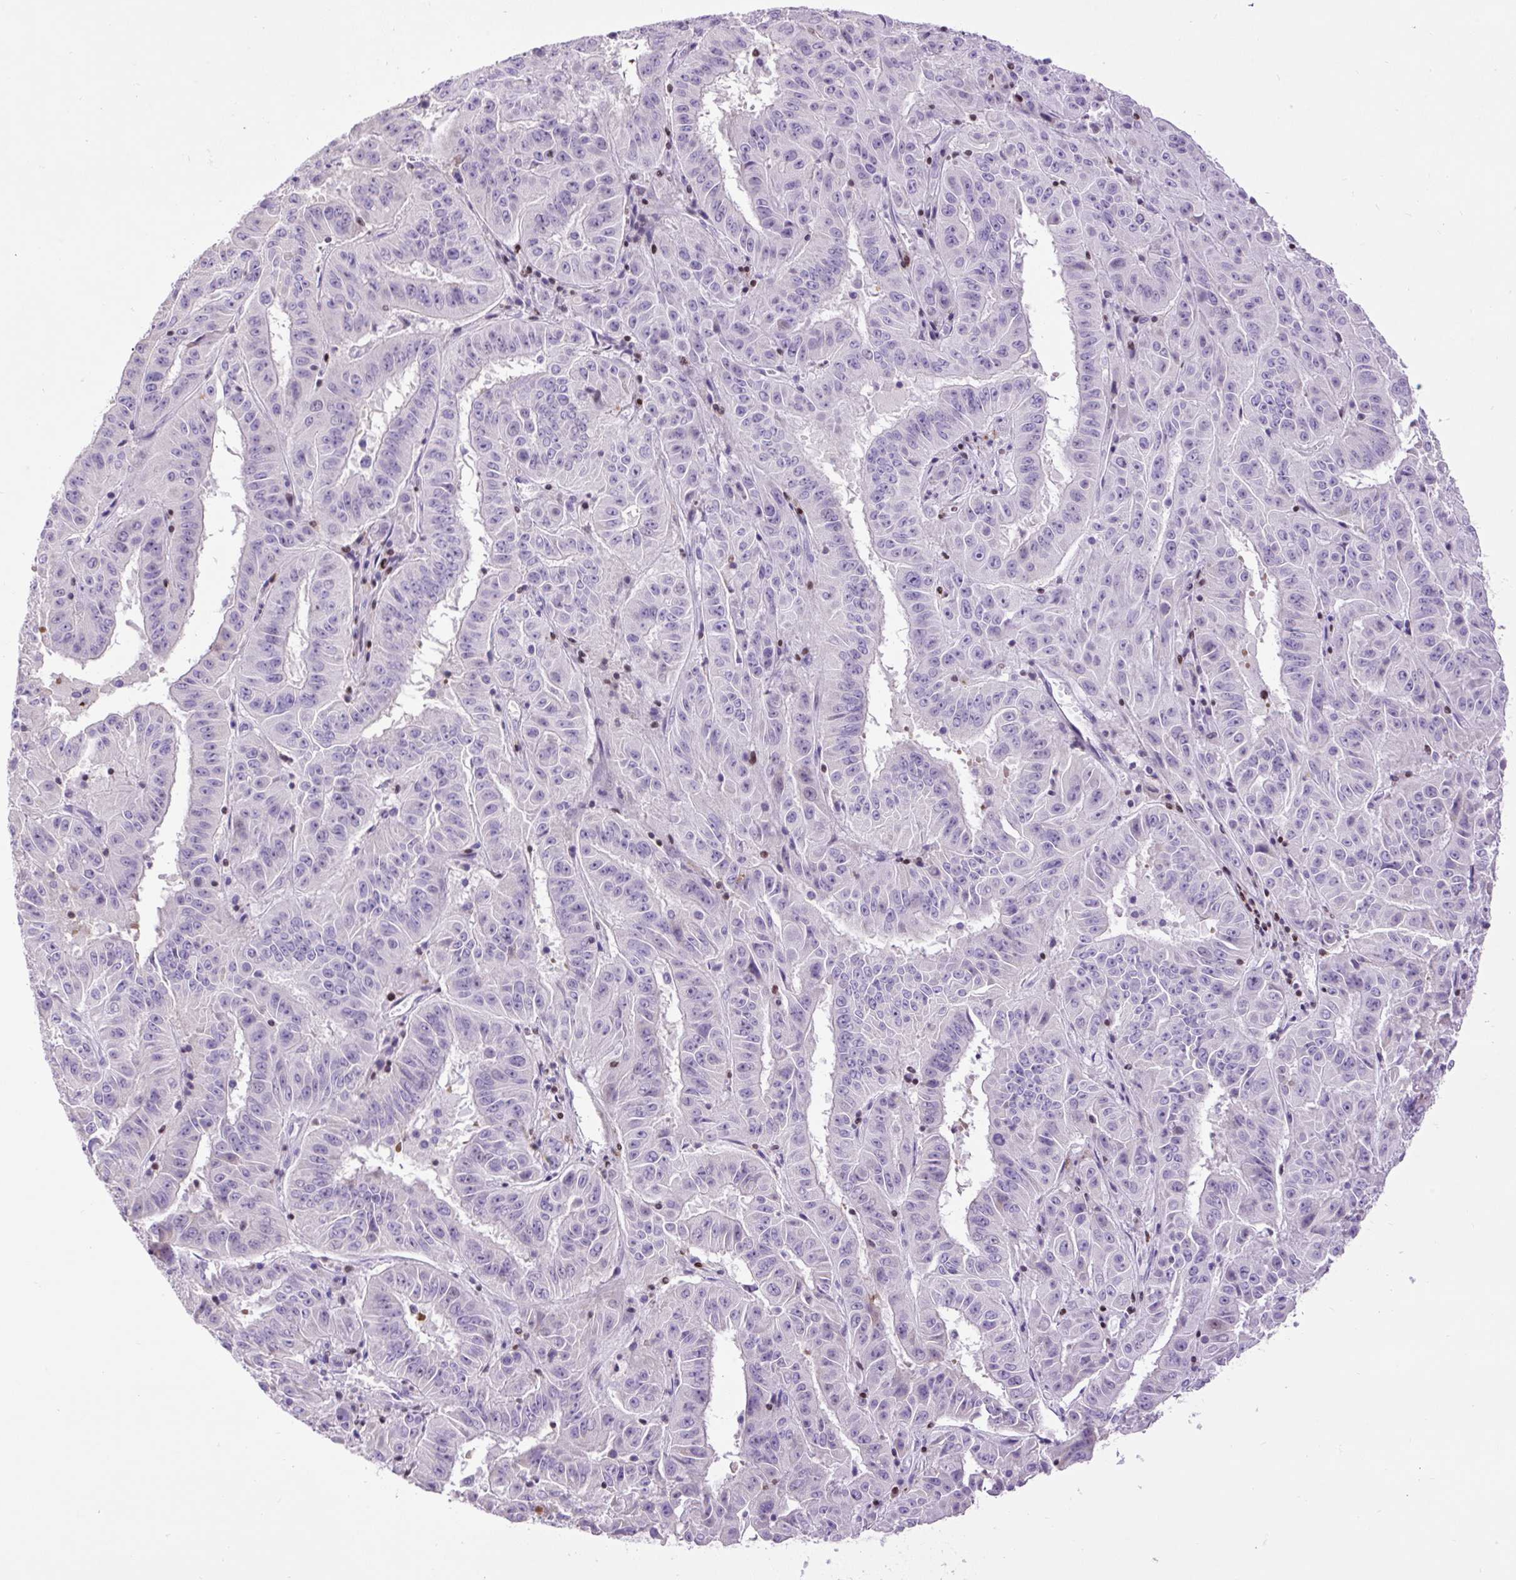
{"staining": {"intensity": "negative", "quantity": "none", "location": "none"}, "tissue": "pancreatic cancer", "cell_type": "Tumor cells", "image_type": "cancer", "snomed": [{"axis": "morphology", "description": "Adenocarcinoma, NOS"}, {"axis": "topography", "description": "Pancreas"}], "caption": "This is an immunohistochemistry (IHC) histopathology image of human pancreatic cancer (adenocarcinoma). There is no staining in tumor cells.", "gene": "SPC24", "patient": {"sex": "male", "age": 63}}